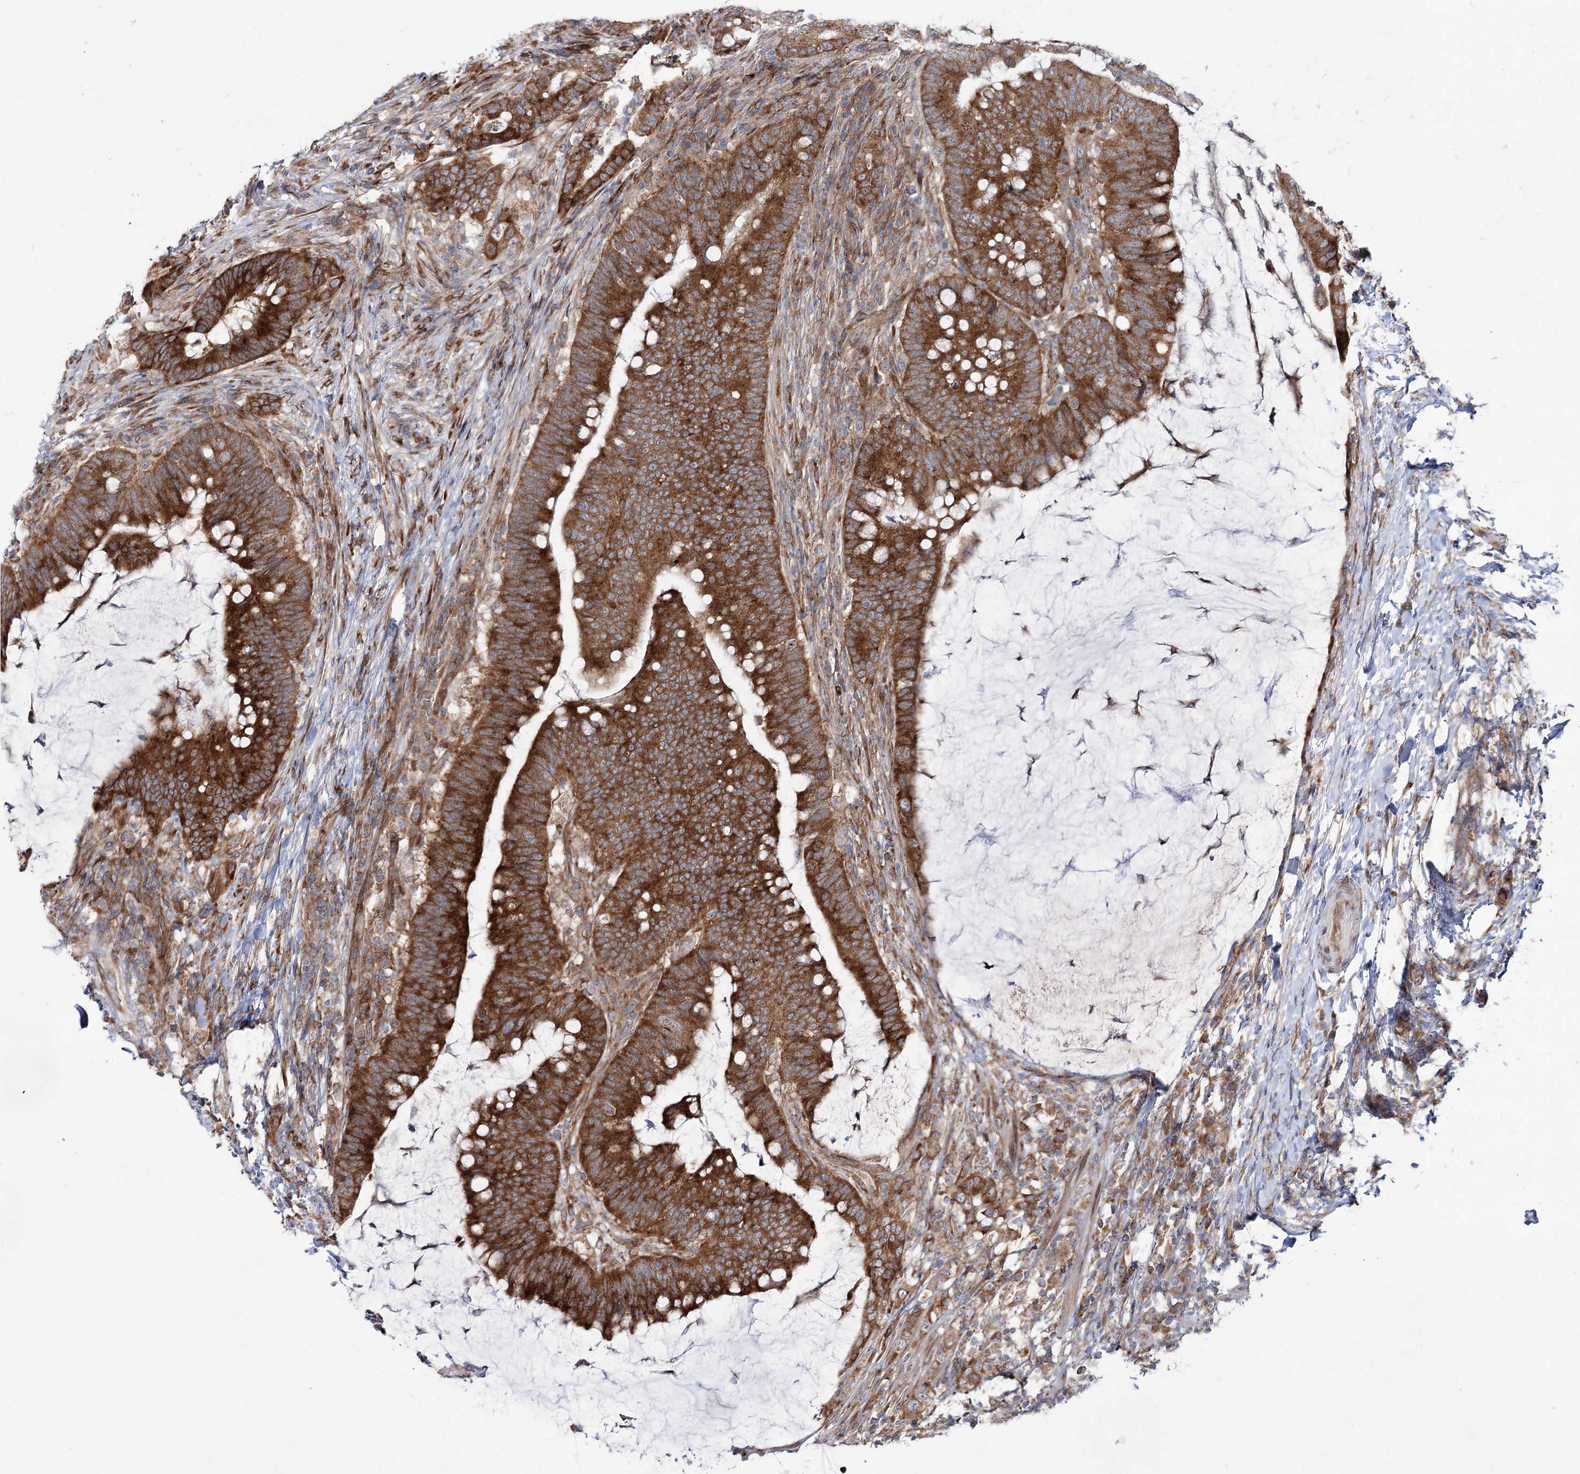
{"staining": {"intensity": "strong", "quantity": ">75%", "location": "cytoplasmic/membranous"}, "tissue": "colorectal cancer", "cell_type": "Tumor cells", "image_type": "cancer", "snomed": [{"axis": "morphology", "description": "Adenocarcinoma, NOS"}, {"axis": "topography", "description": "Colon"}], "caption": "IHC photomicrograph of neoplastic tissue: colorectal cancer (adenocarcinoma) stained using IHC exhibits high levels of strong protein expression localized specifically in the cytoplasmic/membranous of tumor cells, appearing as a cytoplasmic/membranous brown color.", "gene": "VWA2", "patient": {"sex": "female", "age": 66}}